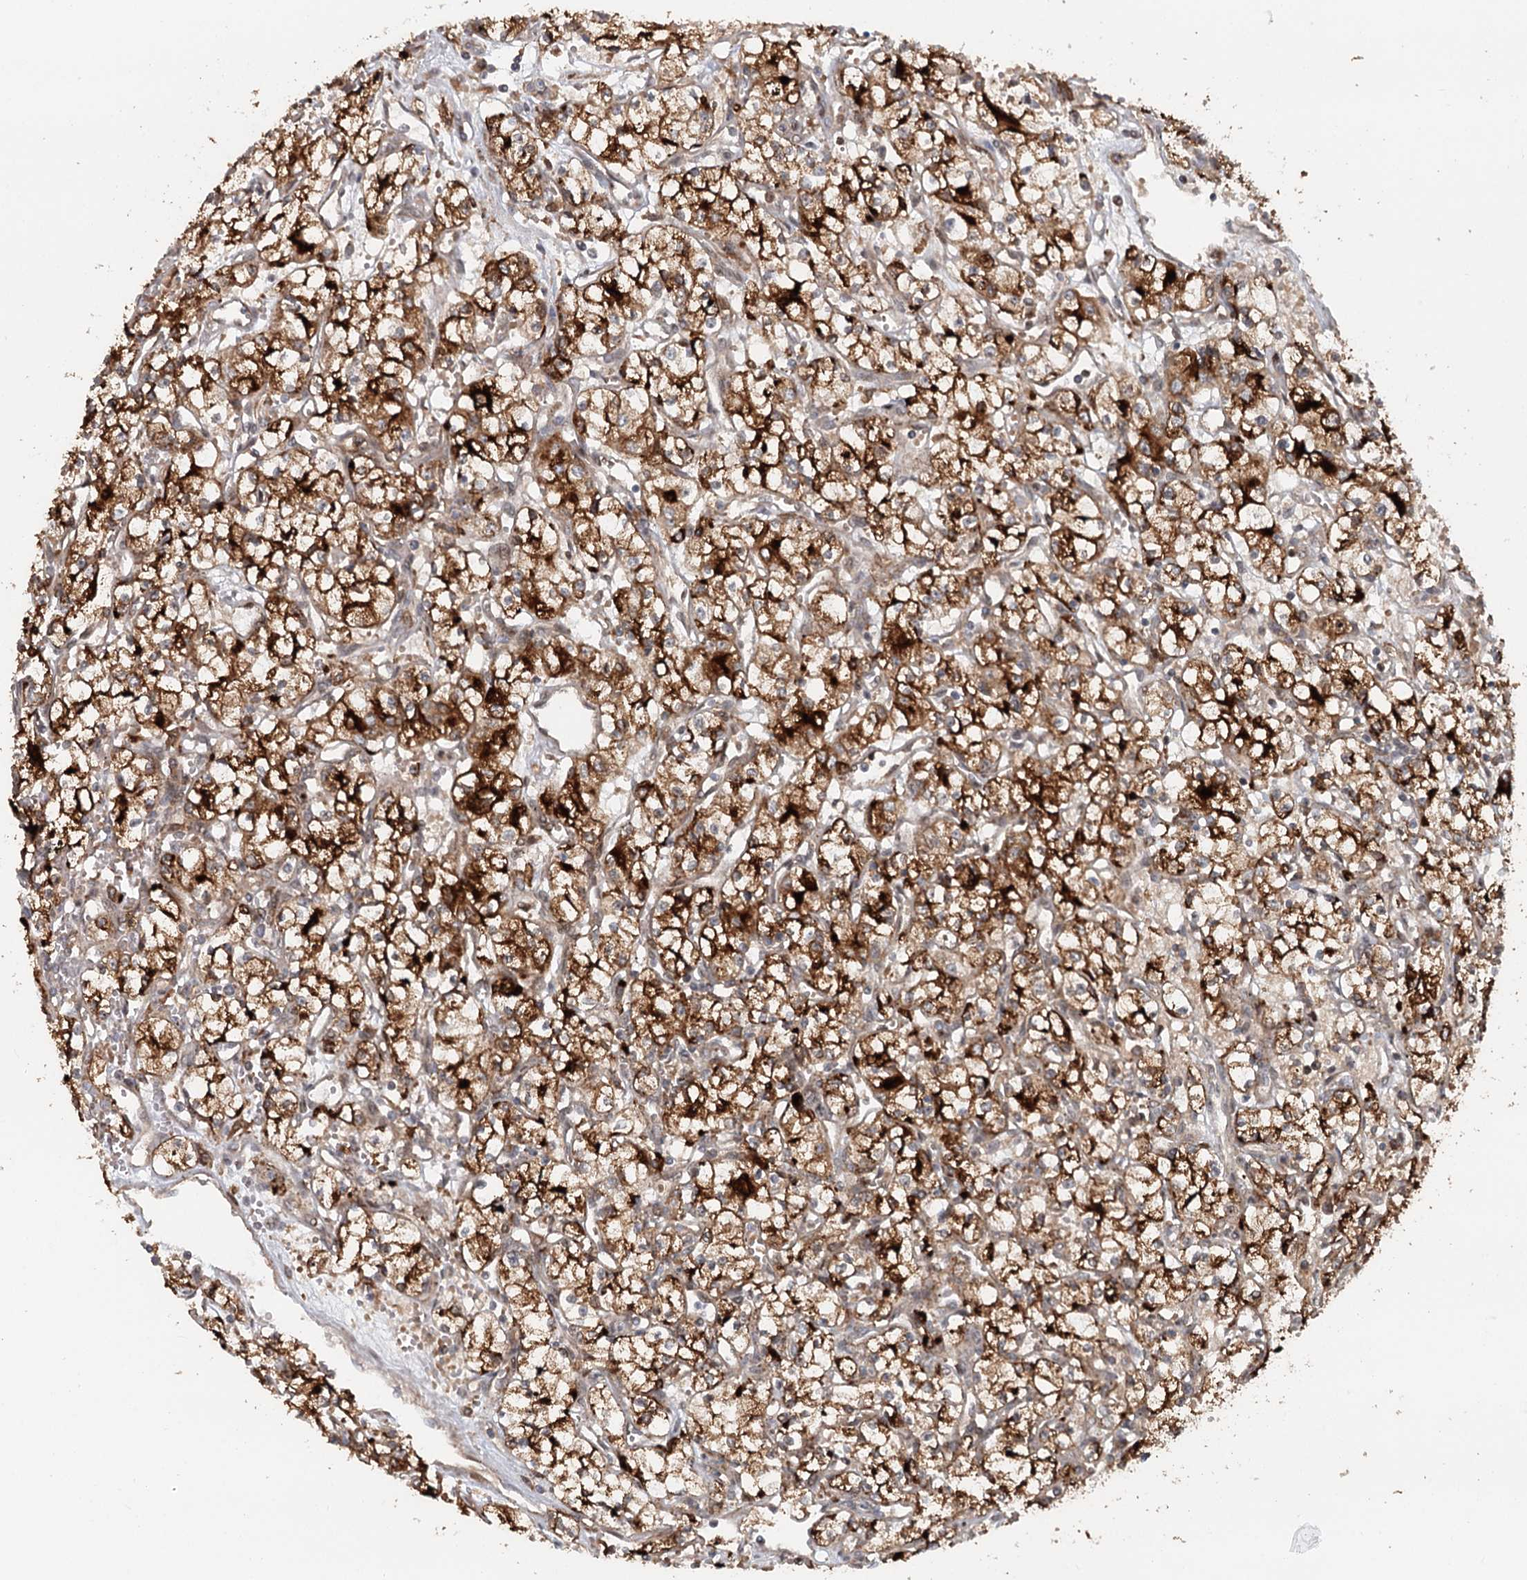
{"staining": {"intensity": "strong", "quantity": ">75%", "location": "cytoplasmic/membranous"}, "tissue": "renal cancer", "cell_type": "Tumor cells", "image_type": "cancer", "snomed": [{"axis": "morphology", "description": "Adenocarcinoma, NOS"}, {"axis": "topography", "description": "Kidney"}], "caption": "A photomicrograph showing strong cytoplasmic/membranous expression in approximately >75% of tumor cells in renal adenocarcinoma, as visualized by brown immunohistochemical staining.", "gene": "RNF111", "patient": {"sex": "male", "age": 59}}